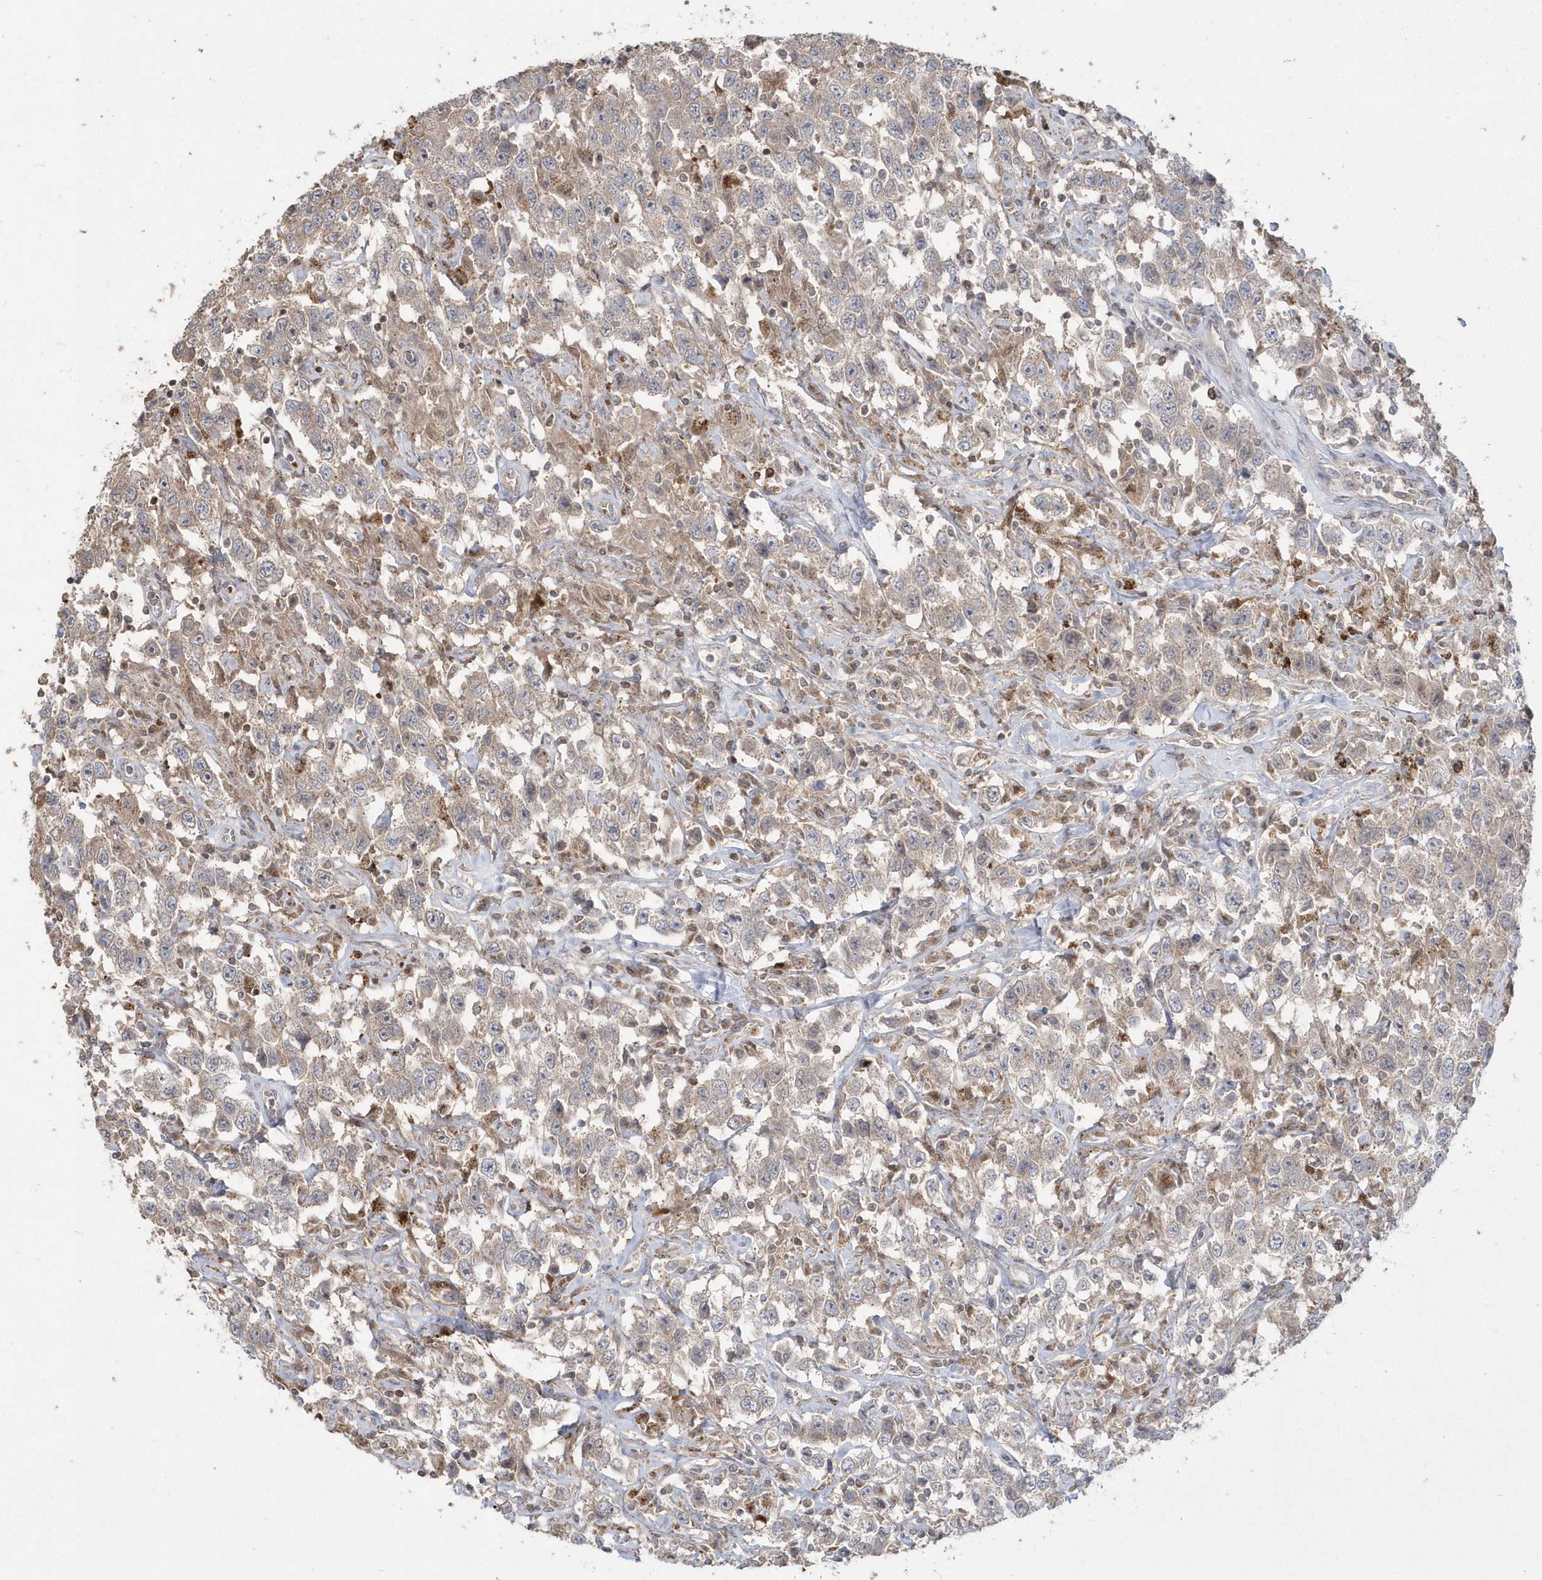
{"staining": {"intensity": "weak", "quantity": "25%-75%", "location": "cytoplasmic/membranous"}, "tissue": "testis cancer", "cell_type": "Tumor cells", "image_type": "cancer", "snomed": [{"axis": "morphology", "description": "Seminoma, NOS"}, {"axis": "topography", "description": "Testis"}], "caption": "Immunohistochemistry (DAB) staining of human testis cancer demonstrates weak cytoplasmic/membranous protein staining in about 25%-75% of tumor cells. Nuclei are stained in blue.", "gene": "GEMIN6", "patient": {"sex": "male", "age": 41}}